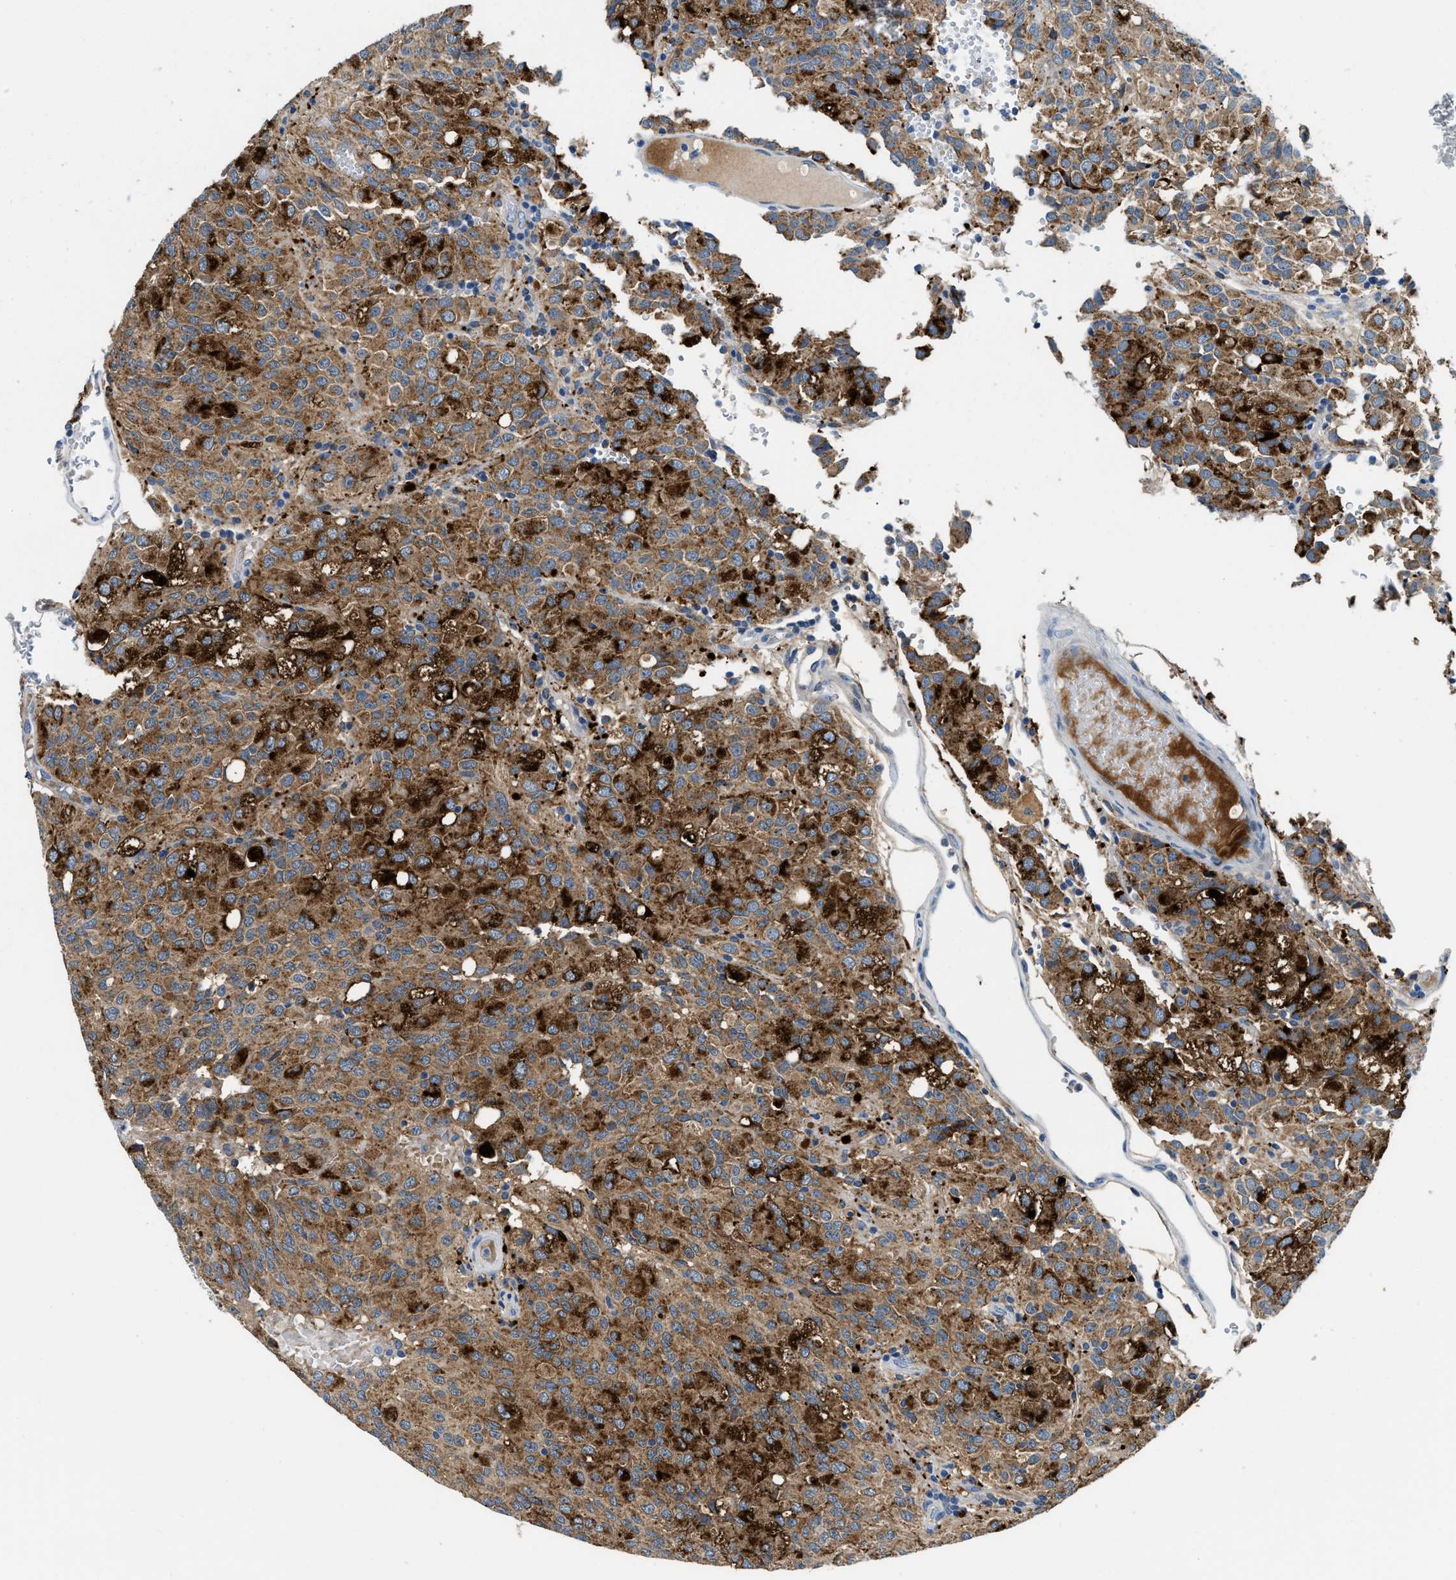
{"staining": {"intensity": "moderate", "quantity": ">75%", "location": "cytoplasmic/membranous"}, "tissue": "glioma", "cell_type": "Tumor cells", "image_type": "cancer", "snomed": [{"axis": "morphology", "description": "Glioma, malignant, High grade"}, {"axis": "topography", "description": "Brain"}], "caption": "Protein analysis of glioma tissue shows moderate cytoplasmic/membranous positivity in approximately >75% of tumor cells.", "gene": "TSPAN3", "patient": {"sex": "male", "age": 32}}